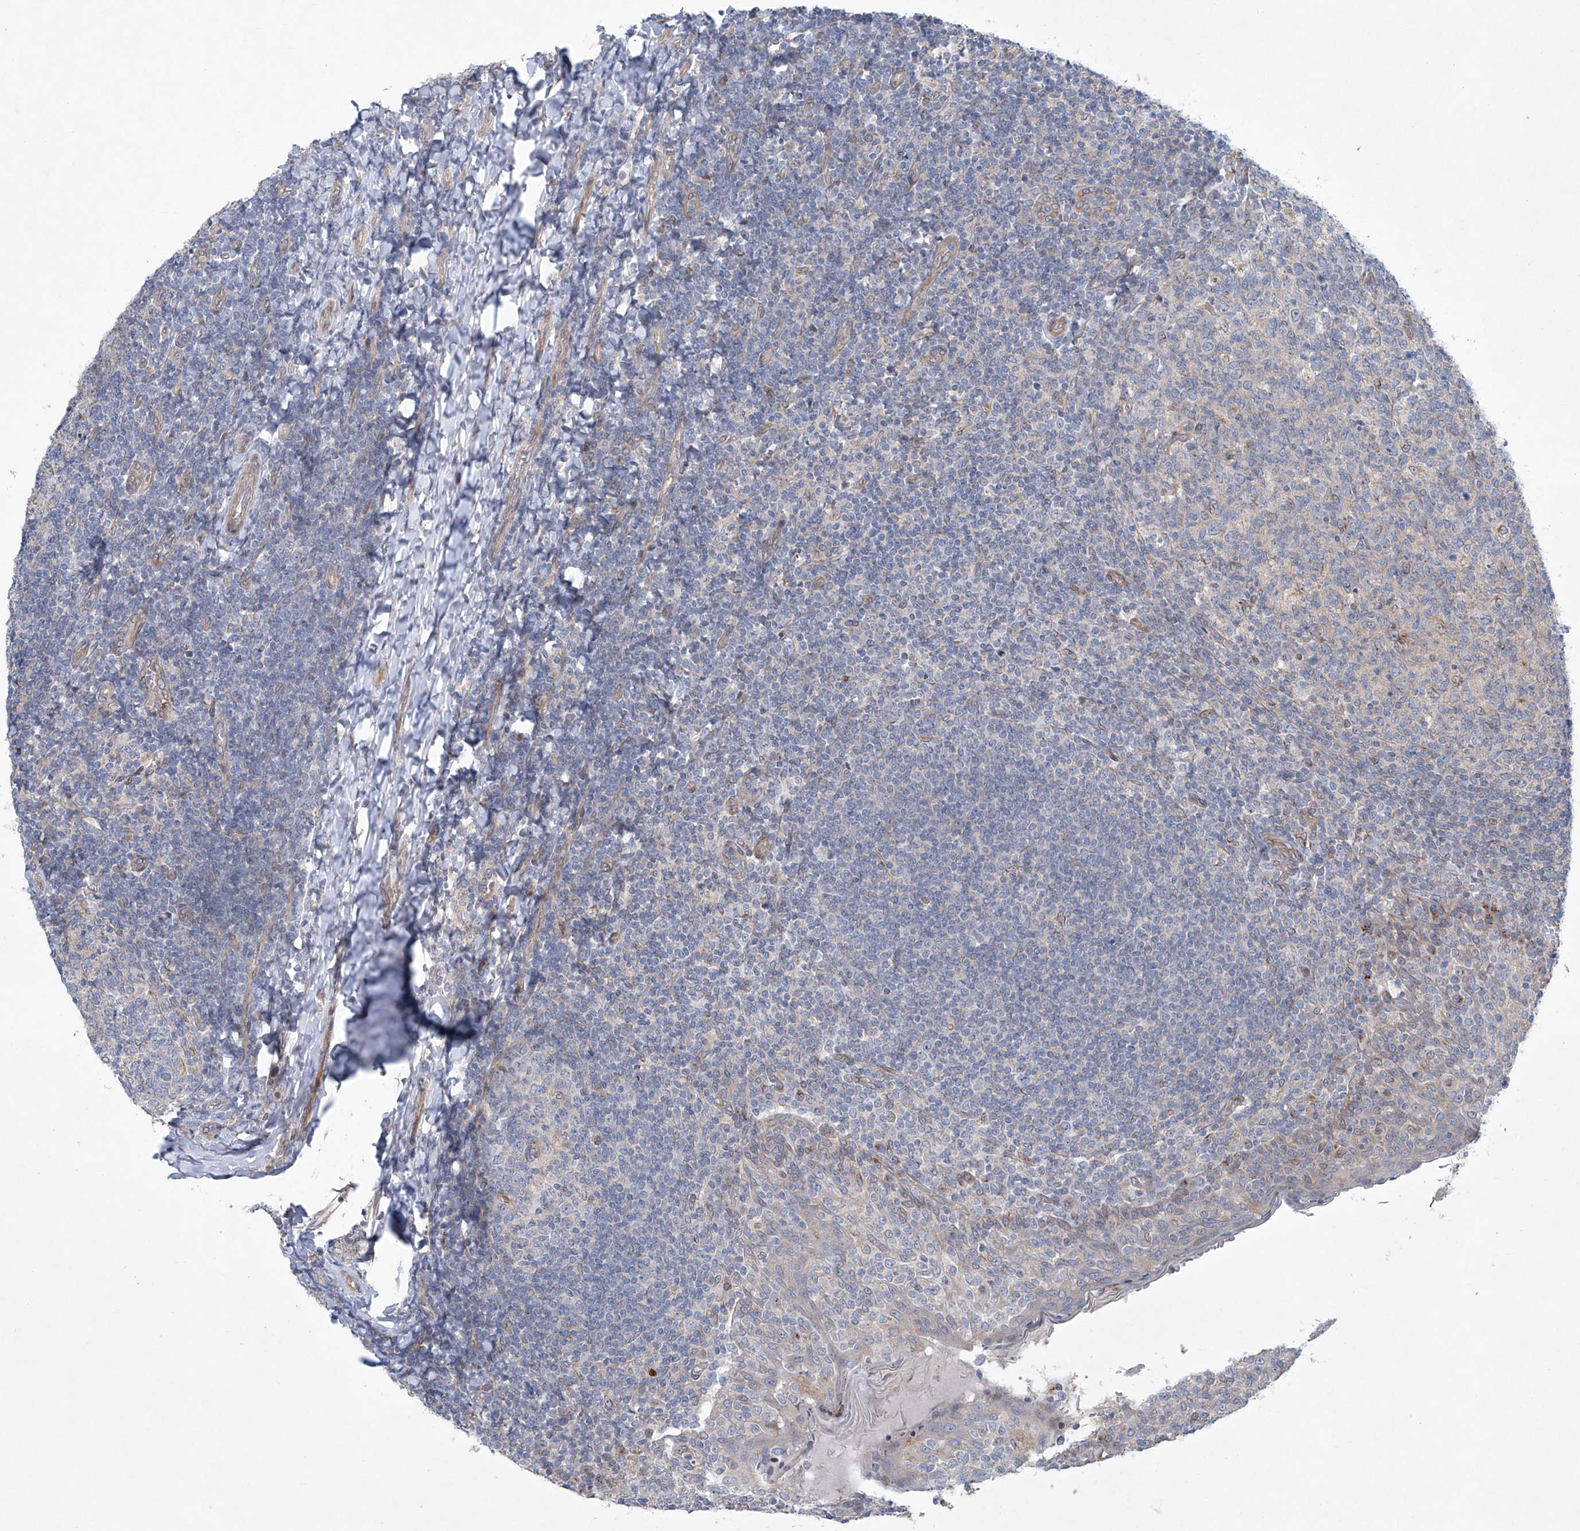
{"staining": {"intensity": "weak", "quantity": "25%-75%", "location": "cytoplasmic/membranous"}, "tissue": "tonsil", "cell_type": "Germinal center cells", "image_type": "normal", "snomed": [{"axis": "morphology", "description": "Normal tissue, NOS"}, {"axis": "topography", "description": "Tonsil"}], "caption": "Protein expression analysis of normal tonsil exhibits weak cytoplasmic/membranous expression in approximately 25%-75% of germinal center cells.", "gene": "KLC4", "patient": {"sex": "female", "age": 19}}